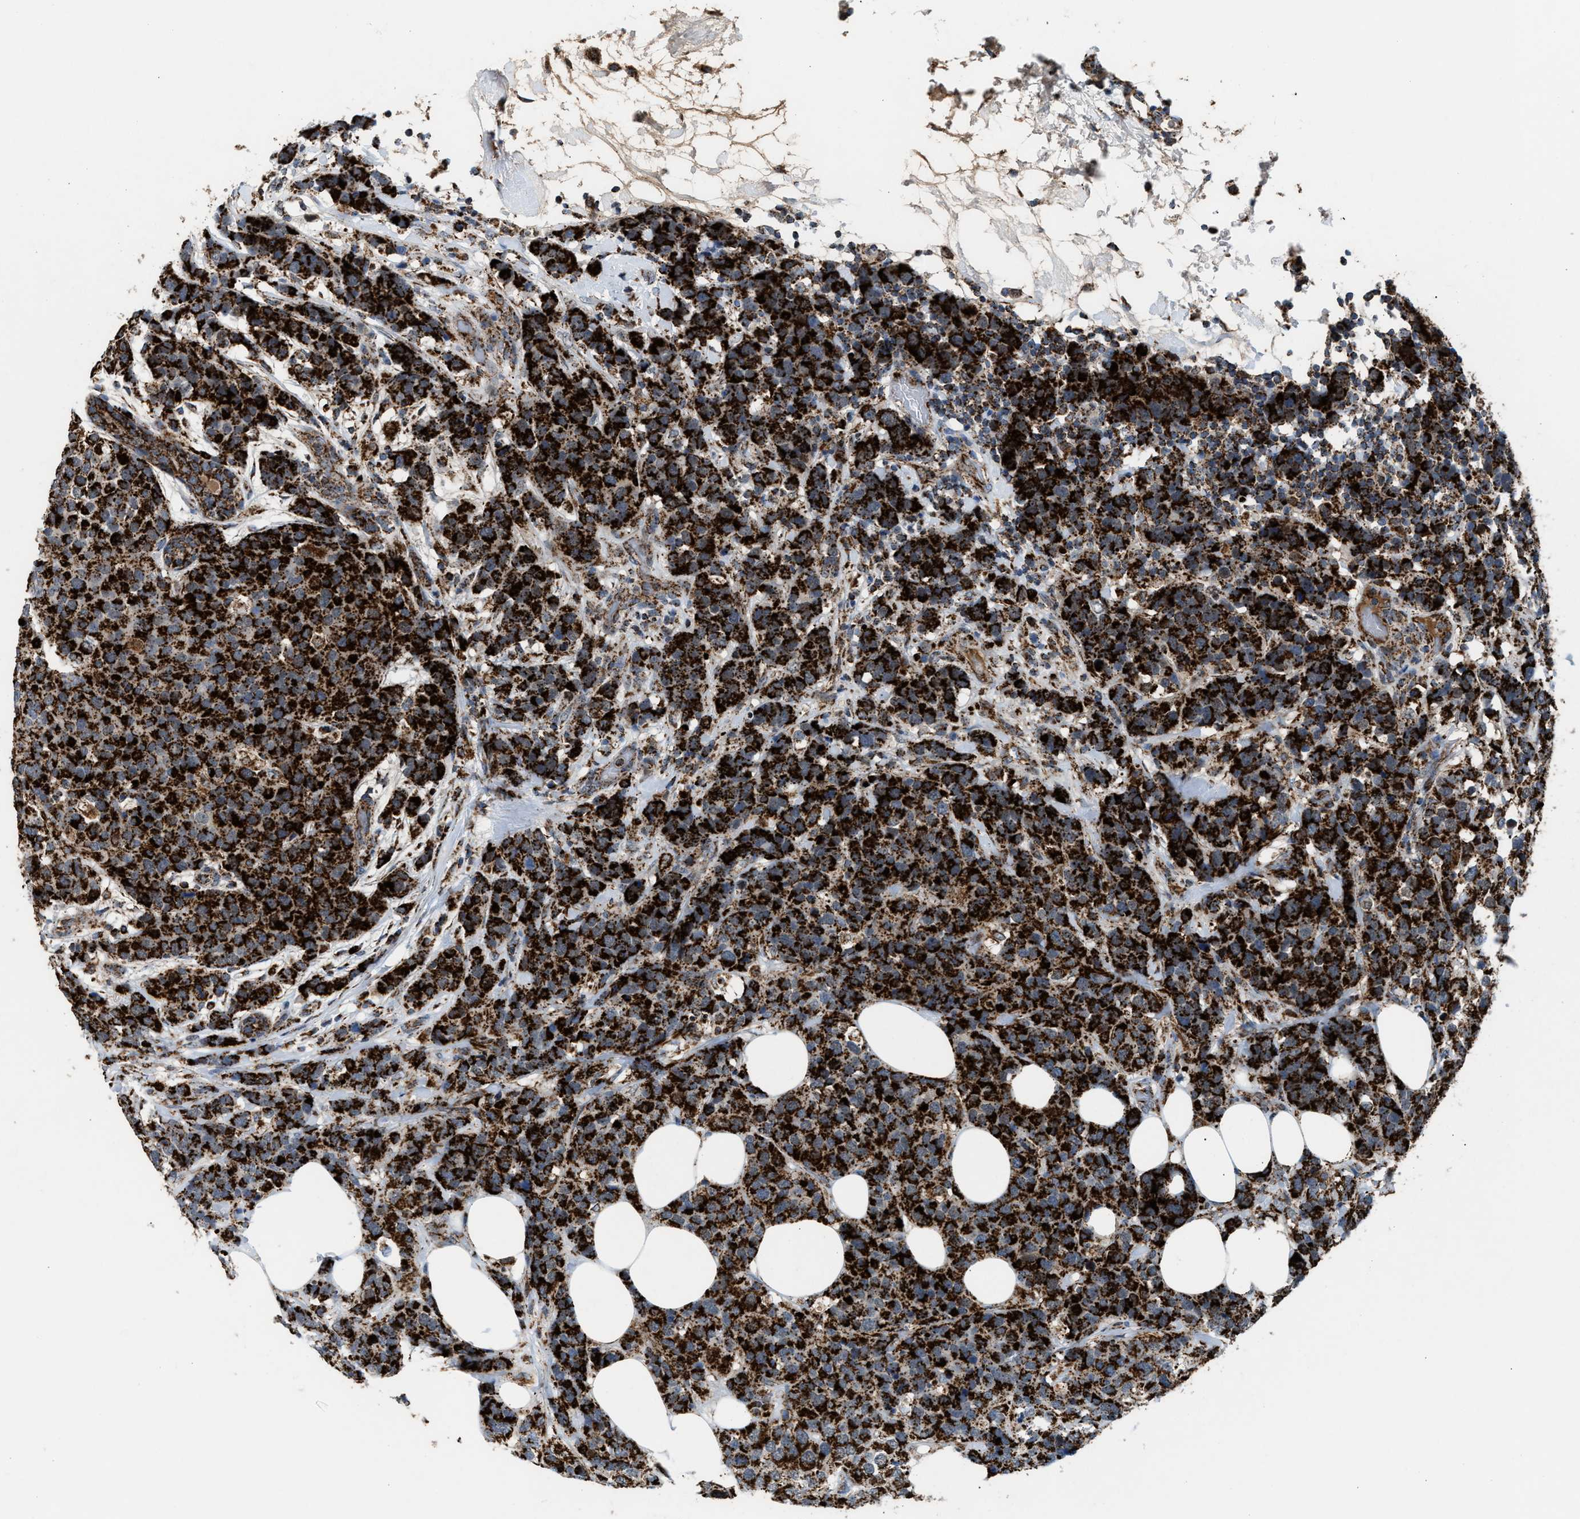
{"staining": {"intensity": "strong", "quantity": ">75%", "location": "cytoplasmic/membranous"}, "tissue": "breast cancer", "cell_type": "Tumor cells", "image_type": "cancer", "snomed": [{"axis": "morphology", "description": "Lobular carcinoma"}, {"axis": "topography", "description": "Breast"}], "caption": "Breast lobular carcinoma tissue exhibits strong cytoplasmic/membranous positivity in about >75% of tumor cells, visualized by immunohistochemistry.", "gene": "PMPCA", "patient": {"sex": "female", "age": 59}}